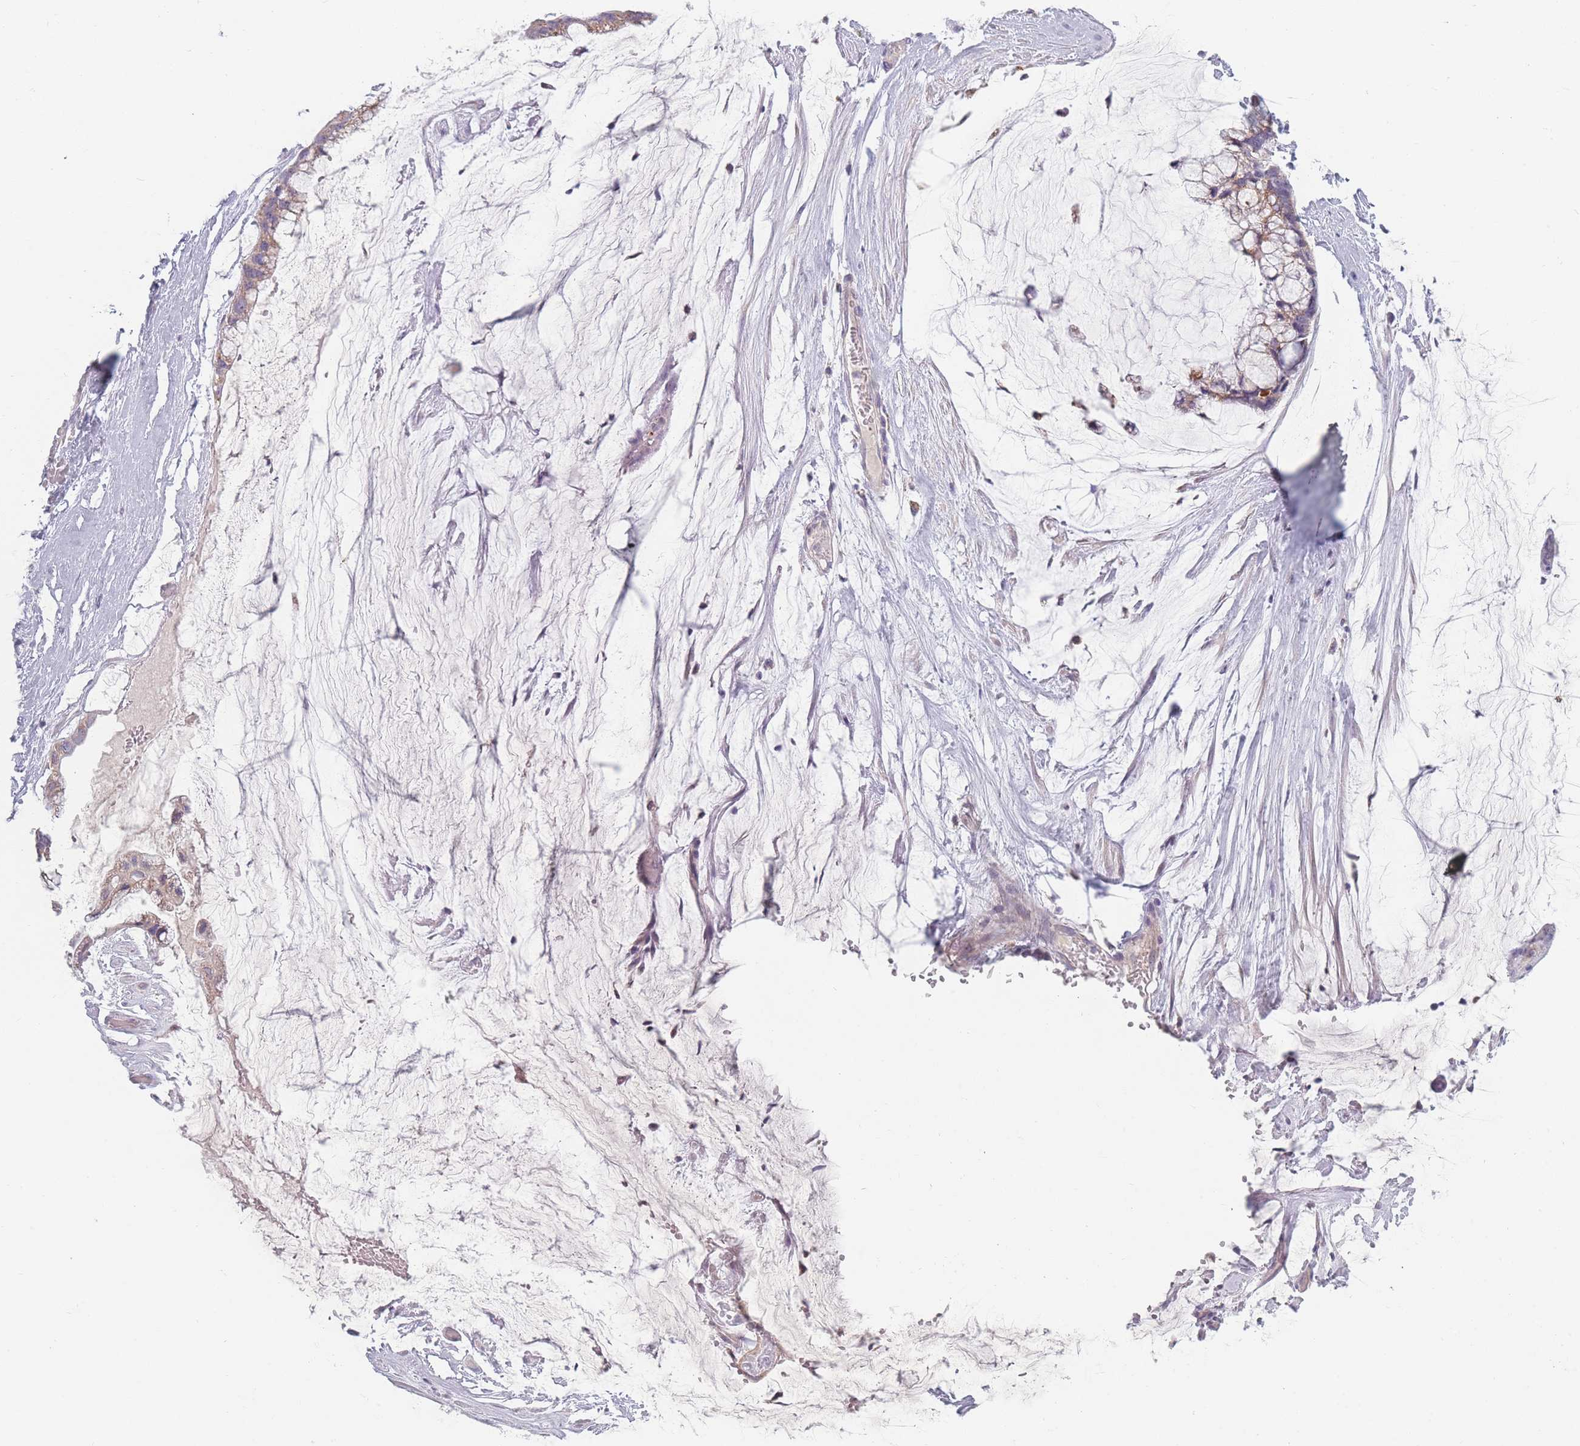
{"staining": {"intensity": "weak", "quantity": "25%-75%", "location": "cytoplasmic/membranous"}, "tissue": "ovarian cancer", "cell_type": "Tumor cells", "image_type": "cancer", "snomed": [{"axis": "morphology", "description": "Cystadenocarcinoma, mucinous, NOS"}, {"axis": "topography", "description": "Ovary"}], "caption": "DAB immunohistochemical staining of ovarian cancer demonstrates weak cytoplasmic/membranous protein staining in about 25%-75% of tumor cells.", "gene": "PEX11B", "patient": {"sex": "female", "age": 39}}